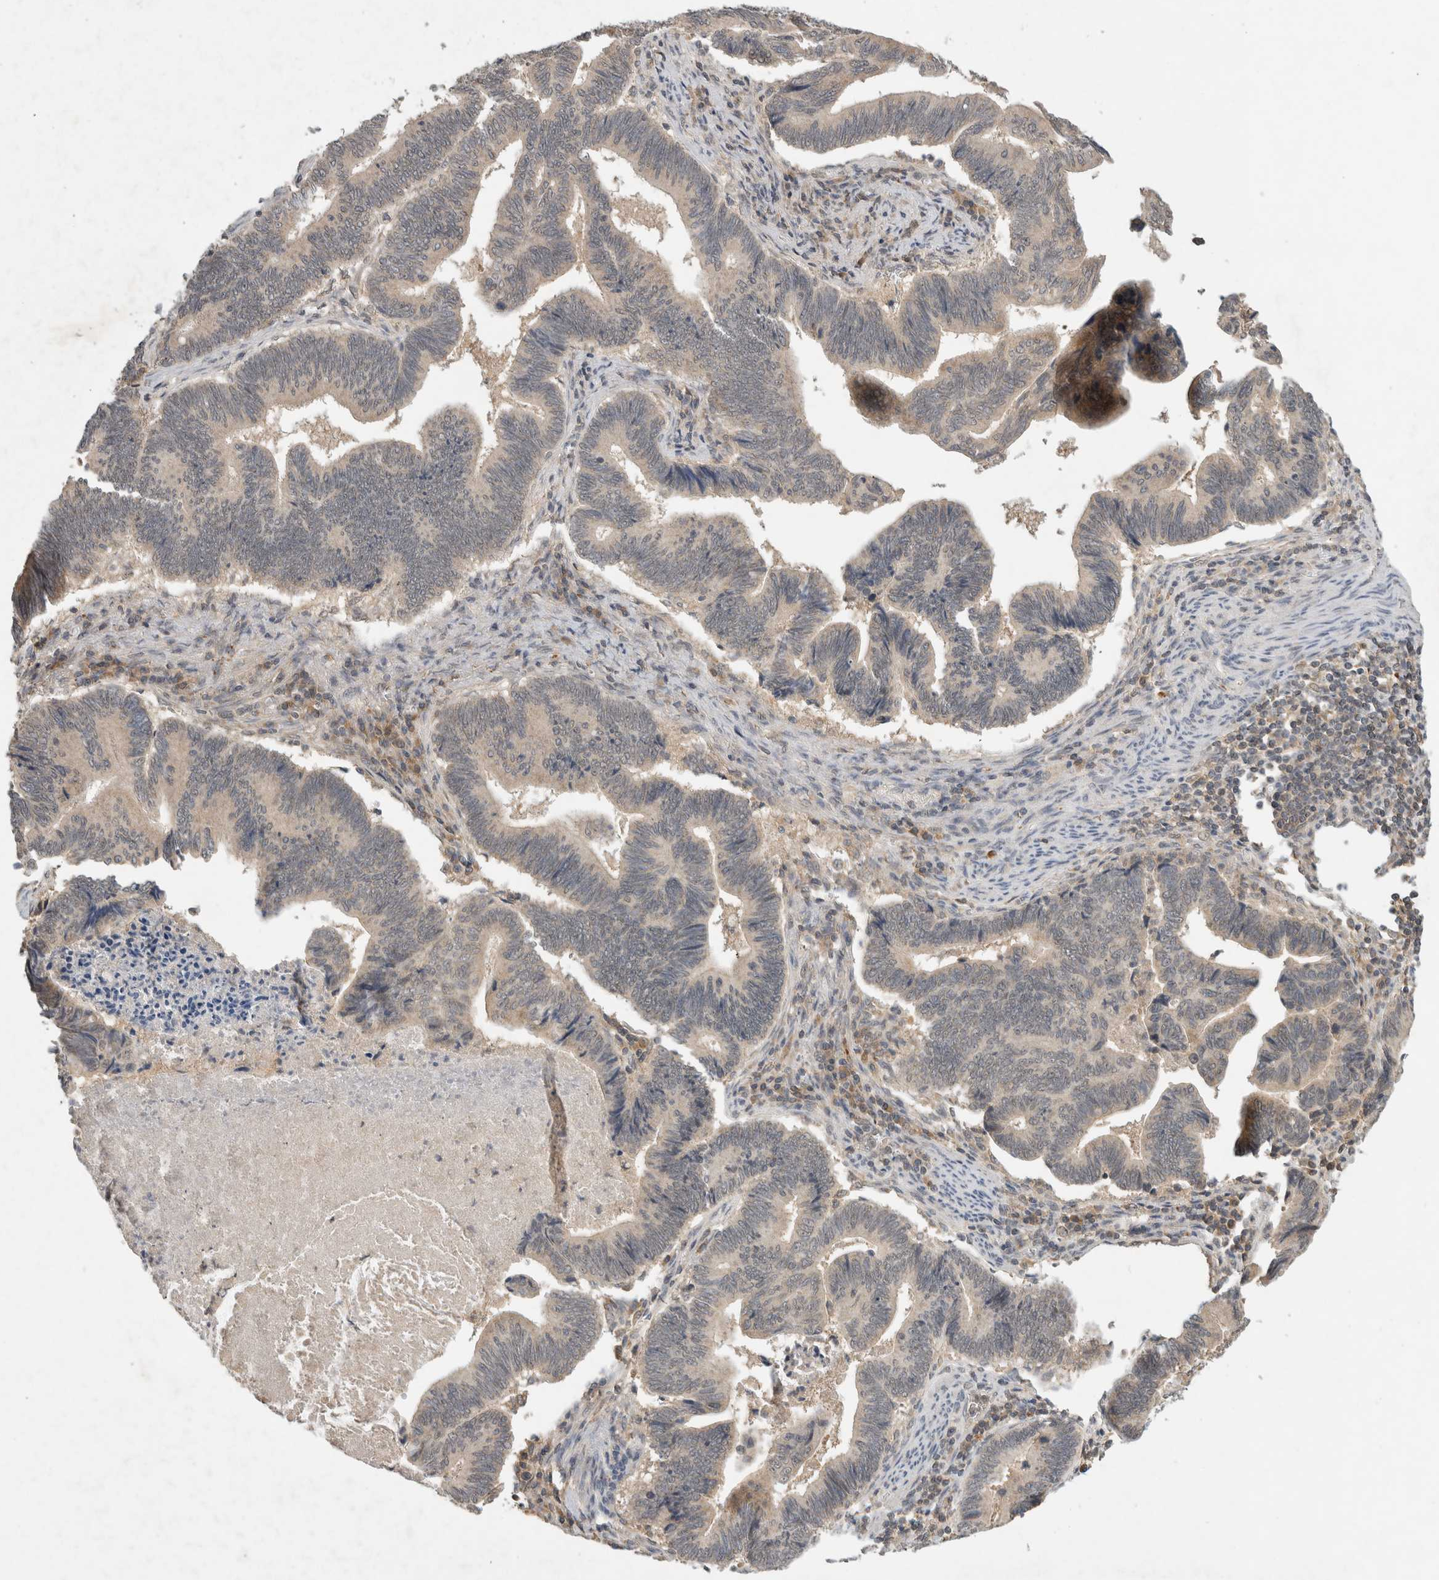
{"staining": {"intensity": "negative", "quantity": "none", "location": "none"}, "tissue": "pancreatic cancer", "cell_type": "Tumor cells", "image_type": "cancer", "snomed": [{"axis": "morphology", "description": "Adenocarcinoma, NOS"}, {"axis": "topography", "description": "Pancreas"}], "caption": "Protein analysis of pancreatic adenocarcinoma displays no significant positivity in tumor cells.", "gene": "LOXL2", "patient": {"sex": "female", "age": 70}}